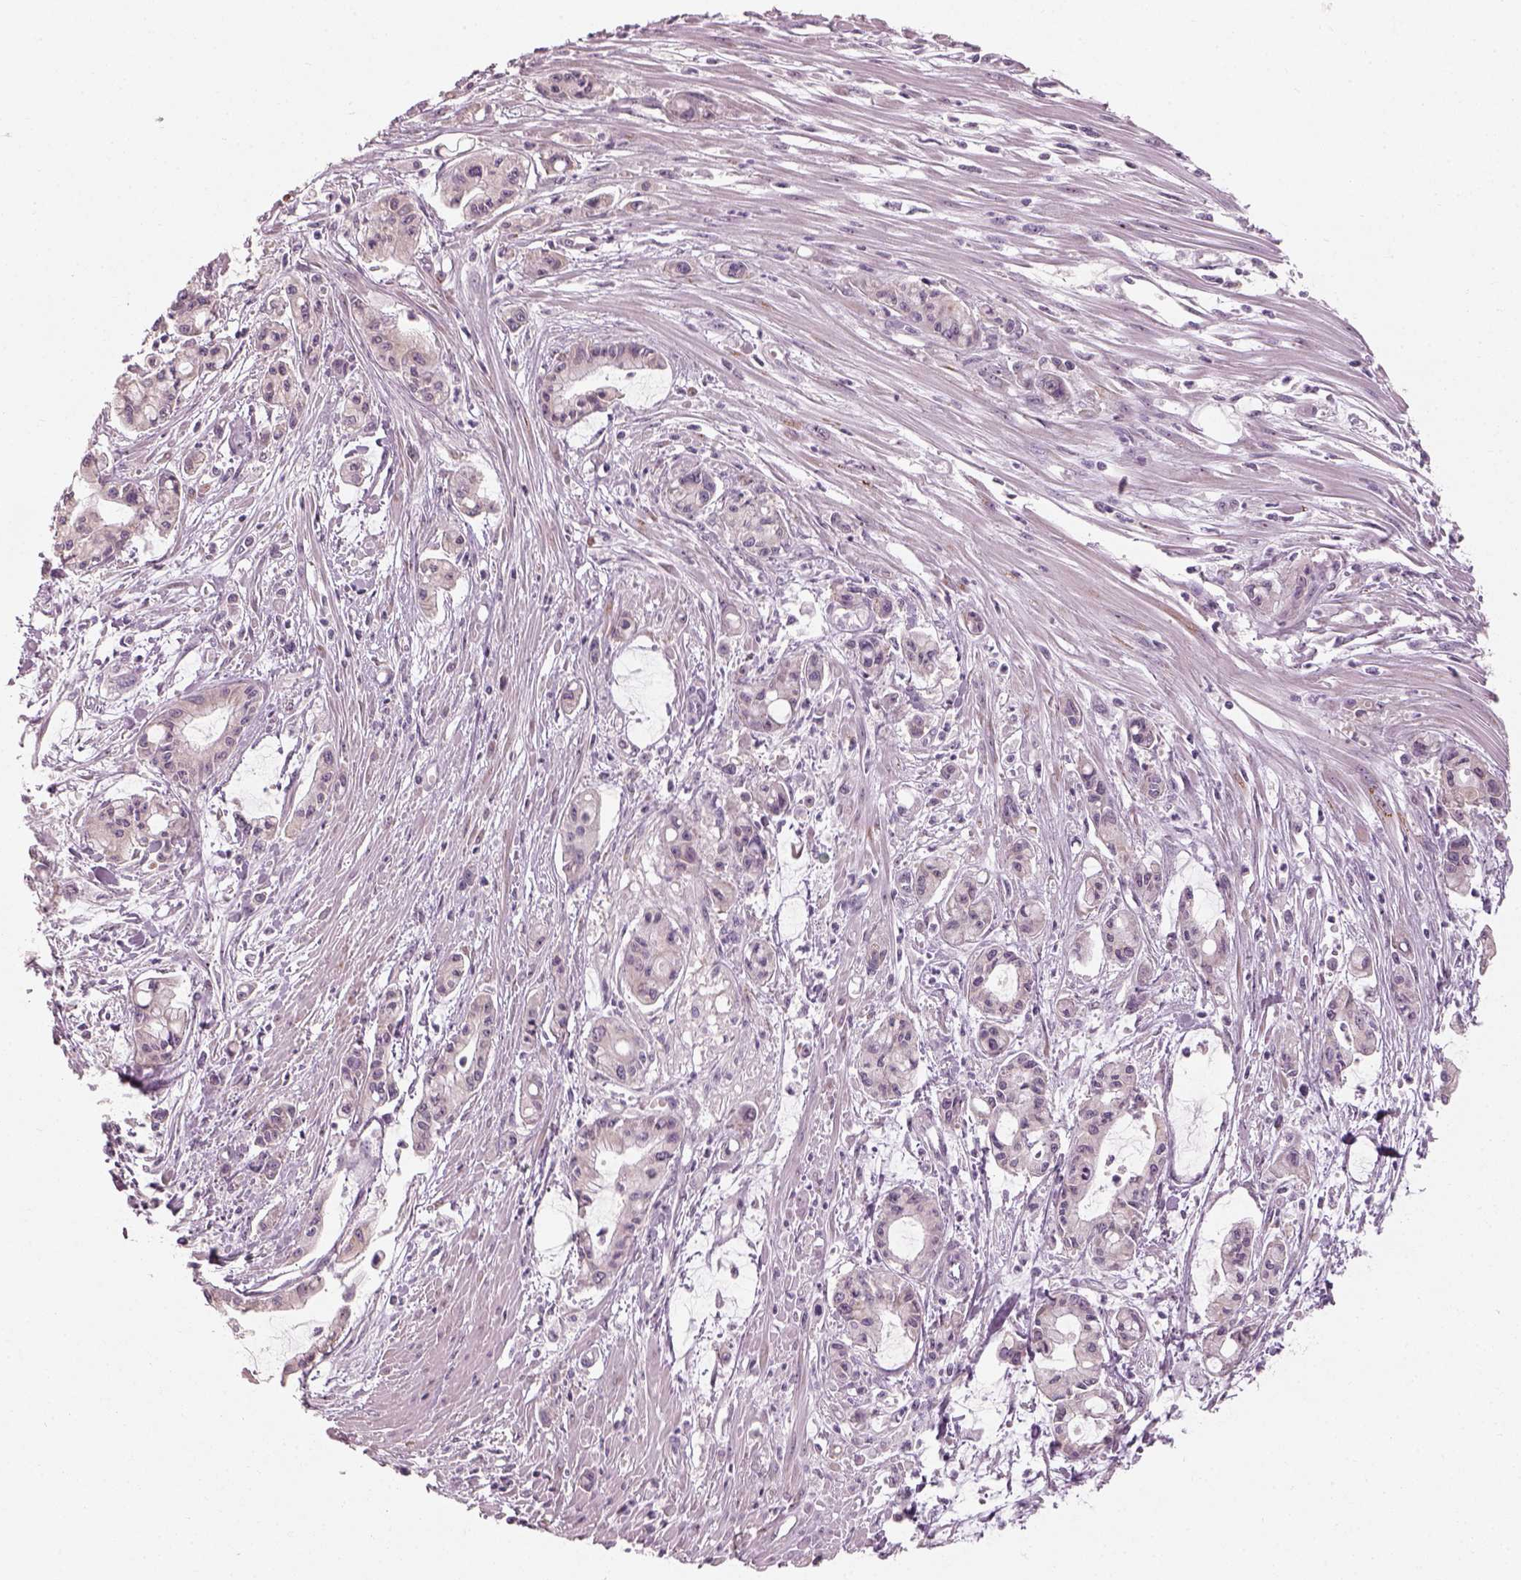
{"staining": {"intensity": "negative", "quantity": "none", "location": "none"}, "tissue": "pancreatic cancer", "cell_type": "Tumor cells", "image_type": "cancer", "snomed": [{"axis": "morphology", "description": "Adenocarcinoma, NOS"}, {"axis": "topography", "description": "Pancreas"}], "caption": "A high-resolution histopathology image shows immunohistochemistry (IHC) staining of pancreatic cancer (adenocarcinoma), which exhibits no significant staining in tumor cells.", "gene": "CDS1", "patient": {"sex": "male", "age": 48}}